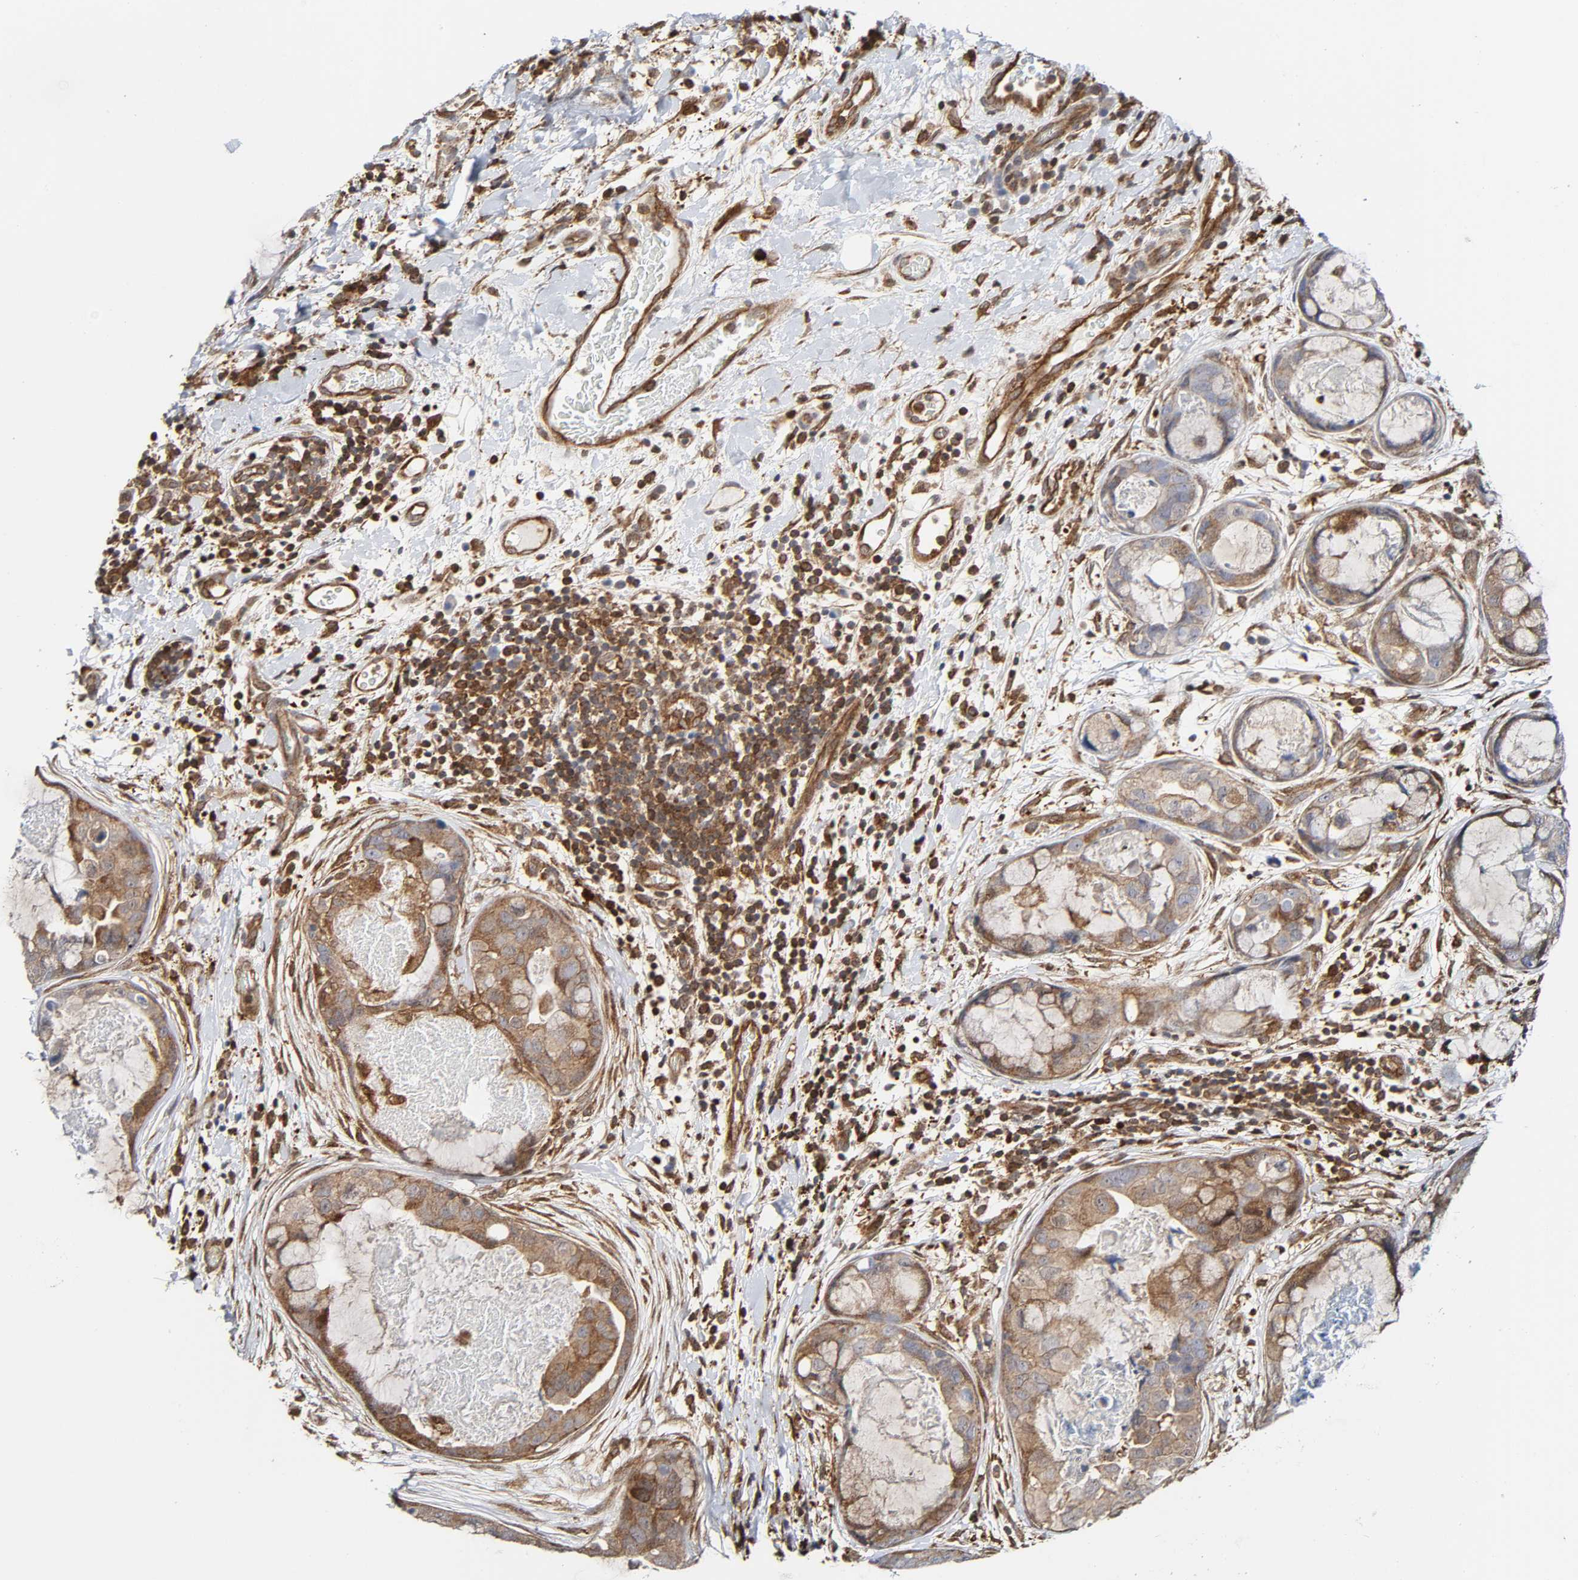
{"staining": {"intensity": "moderate", "quantity": "<25%", "location": "cytoplasmic/membranous"}, "tissue": "breast cancer", "cell_type": "Tumor cells", "image_type": "cancer", "snomed": [{"axis": "morphology", "description": "Duct carcinoma"}, {"axis": "topography", "description": "Breast"}], "caption": "The image demonstrates immunohistochemical staining of breast cancer. There is moderate cytoplasmic/membranous positivity is appreciated in approximately <25% of tumor cells.", "gene": "MAPK1", "patient": {"sex": "female", "age": 40}}